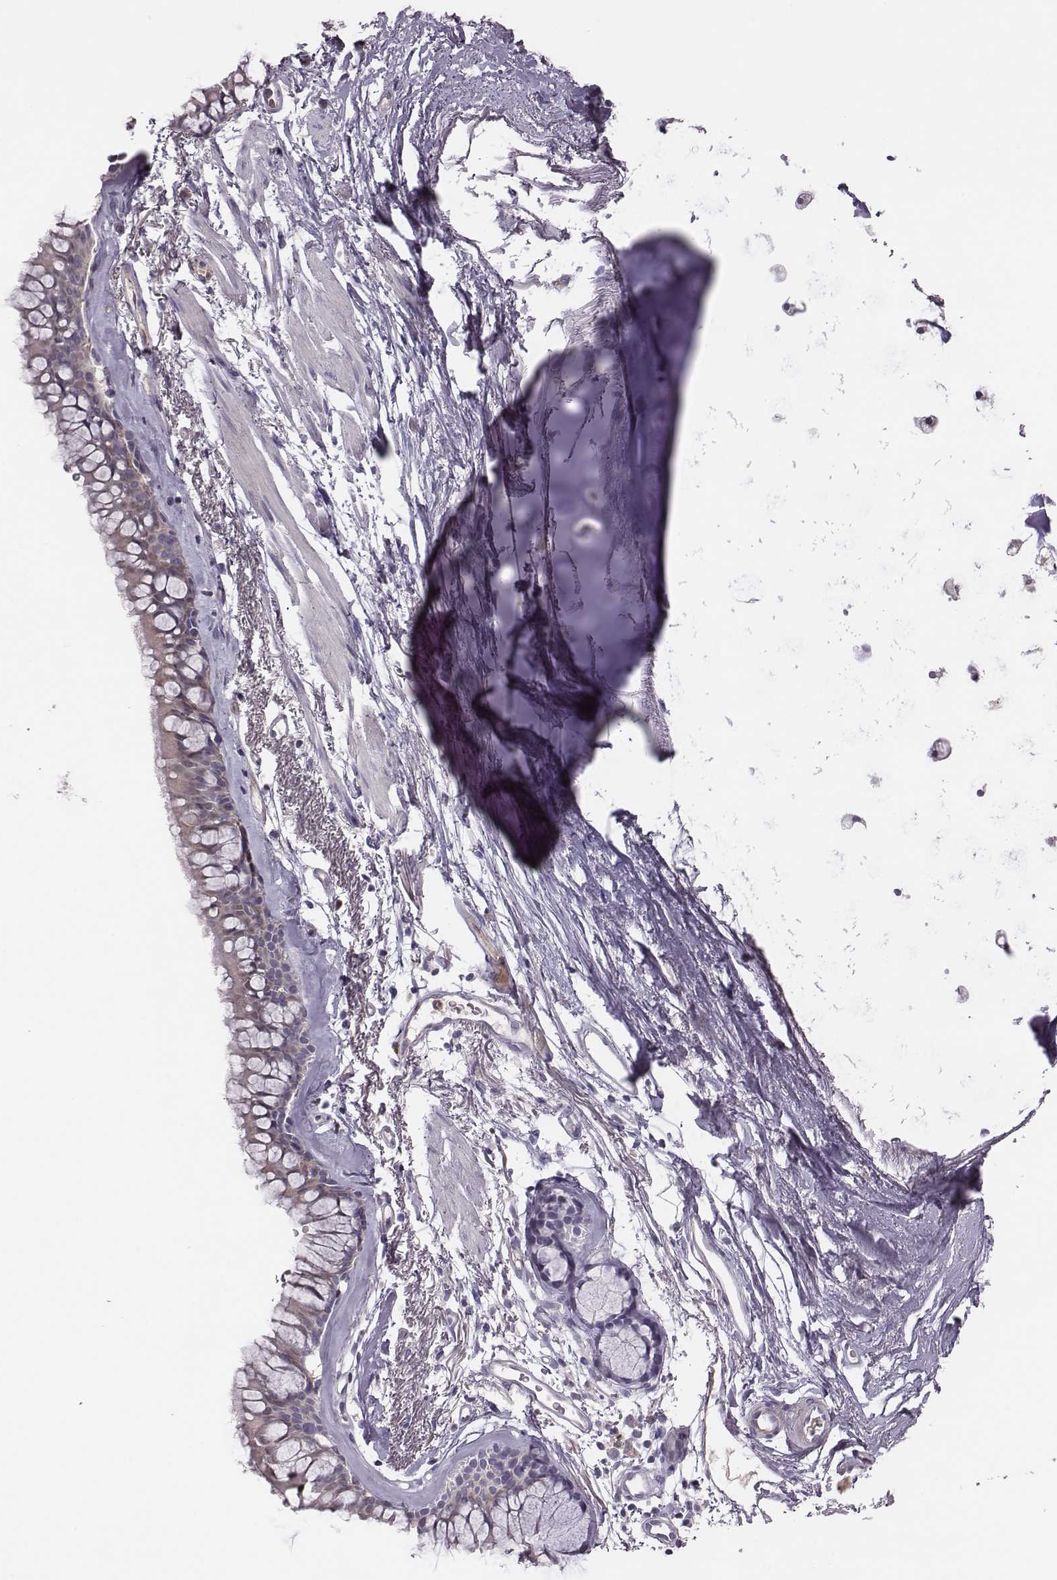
{"staining": {"intensity": "negative", "quantity": "none", "location": "none"}, "tissue": "bronchus", "cell_type": "Respiratory epithelial cells", "image_type": "normal", "snomed": [{"axis": "morphology", "description": "Normal tissue, NOS"}, {"axis": "morphology", "description": "Squamous cell carcinoma, NOS"}, {"axis": "topography", "description": "Cartilage tissue"}, {"axis": "topography", "description": "Bronchus"}], "caption": "Respiratory epithelial cells are negative for protein expression in unremarkable human bronchus. (Brightfield microscopy of DAB immunohistochemistry at high magnification).", "gene": "KMO", "patient": {"sex": "male", "age": 72}}